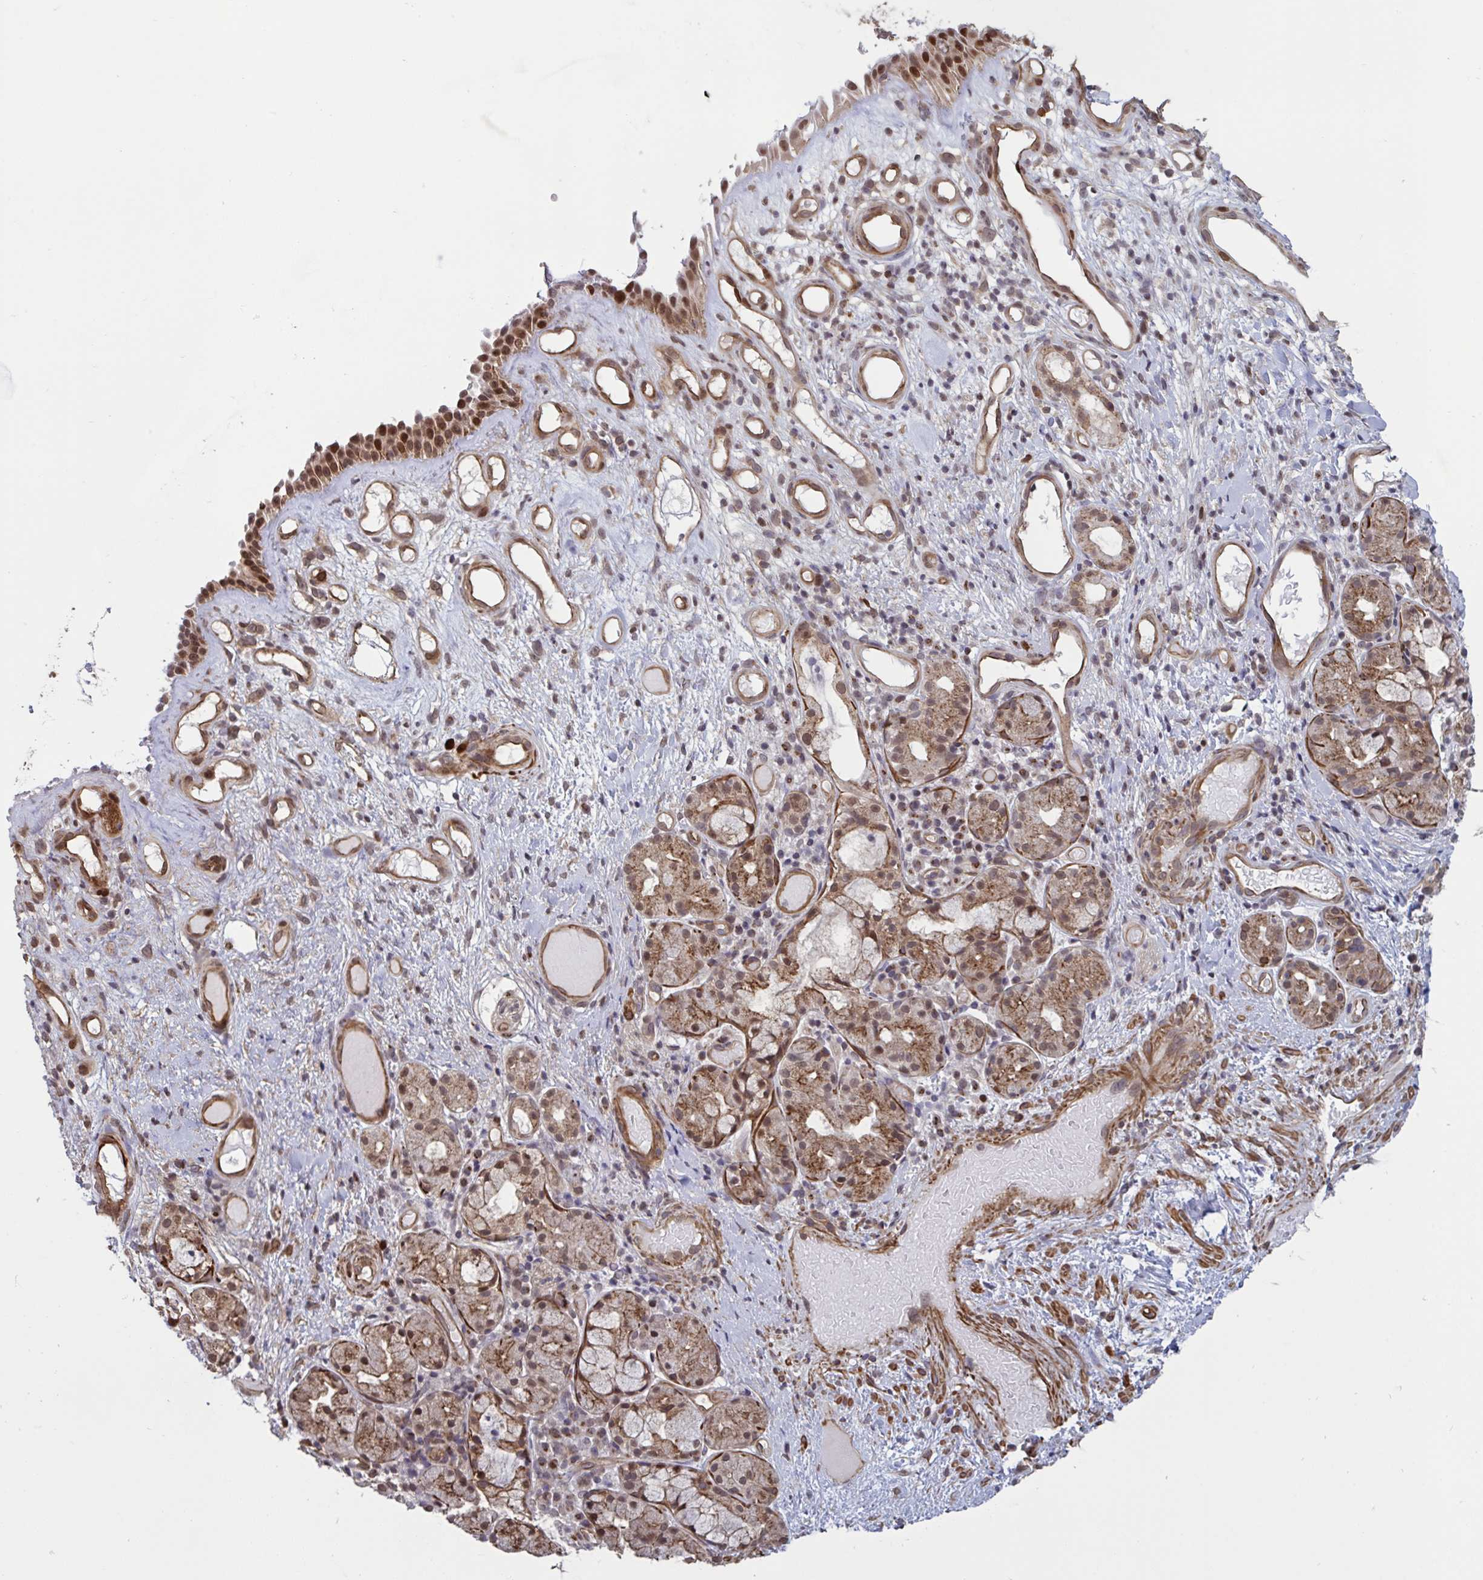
{"staining": {"intensity": "strong", "quantity": "25%-75%", "location": "cytoplasmic/membranous,nuclear"}, "tissue": "nasopharynx", "cell_type": "Respiratory epithelial cells", "image_type": "normal", "snomed": [{"axis": "morphology", "description": "Normal tissue, NOS"}, {"axis": "morphology", "description": "Inflammation, NOS"}, {"axis": "topography", "description": "Nasopharynx"}], "caption": "High-power microscopy captured an IHC micrograph of unremarkable nasopharynx, revealing strong cytoplasmic/membranous,nuclear expression in about 25%-75% of respiratory epithelial cells.", "gene": "IPO5", "patient": {"sex": "male", "age": 54}}